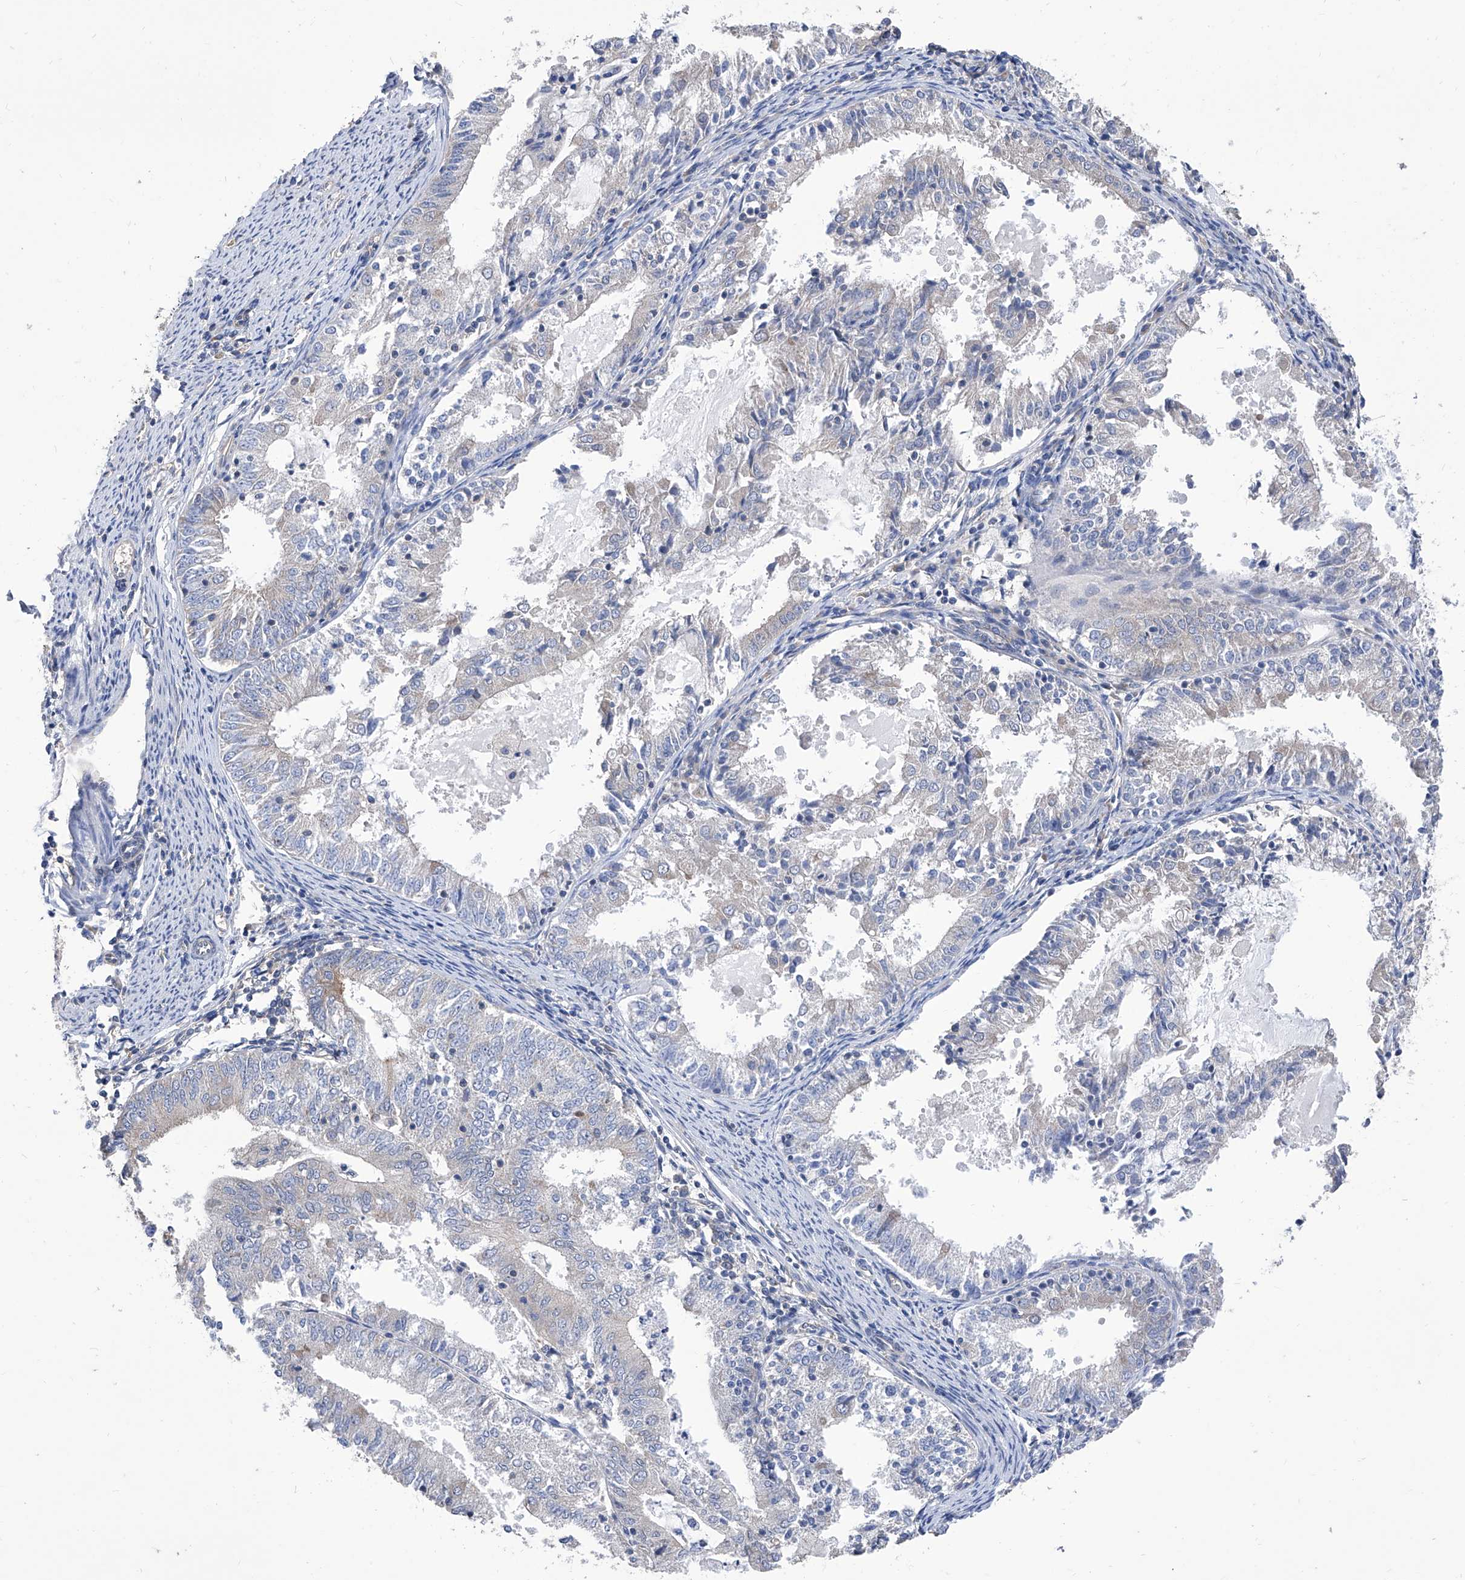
{"staining": {"intensity": "negative", "quantity": "none", "location": "none"}, "tissue": "endometrial cancer", "cell_type": "Tumor cells", "image_type": "cancer", "snomed": [{"axis": "morphology", "description": "Adenocarcinoma, NOS"}, {"axis": "topography", "description": "Endometrium"}], "caption": "The histopathology image exhibits no staining of tumor cells in endometrial cancer (adenocarcinoma).", "gene": "TJAP1", "patient": {"sex": "female", "age": 57}}